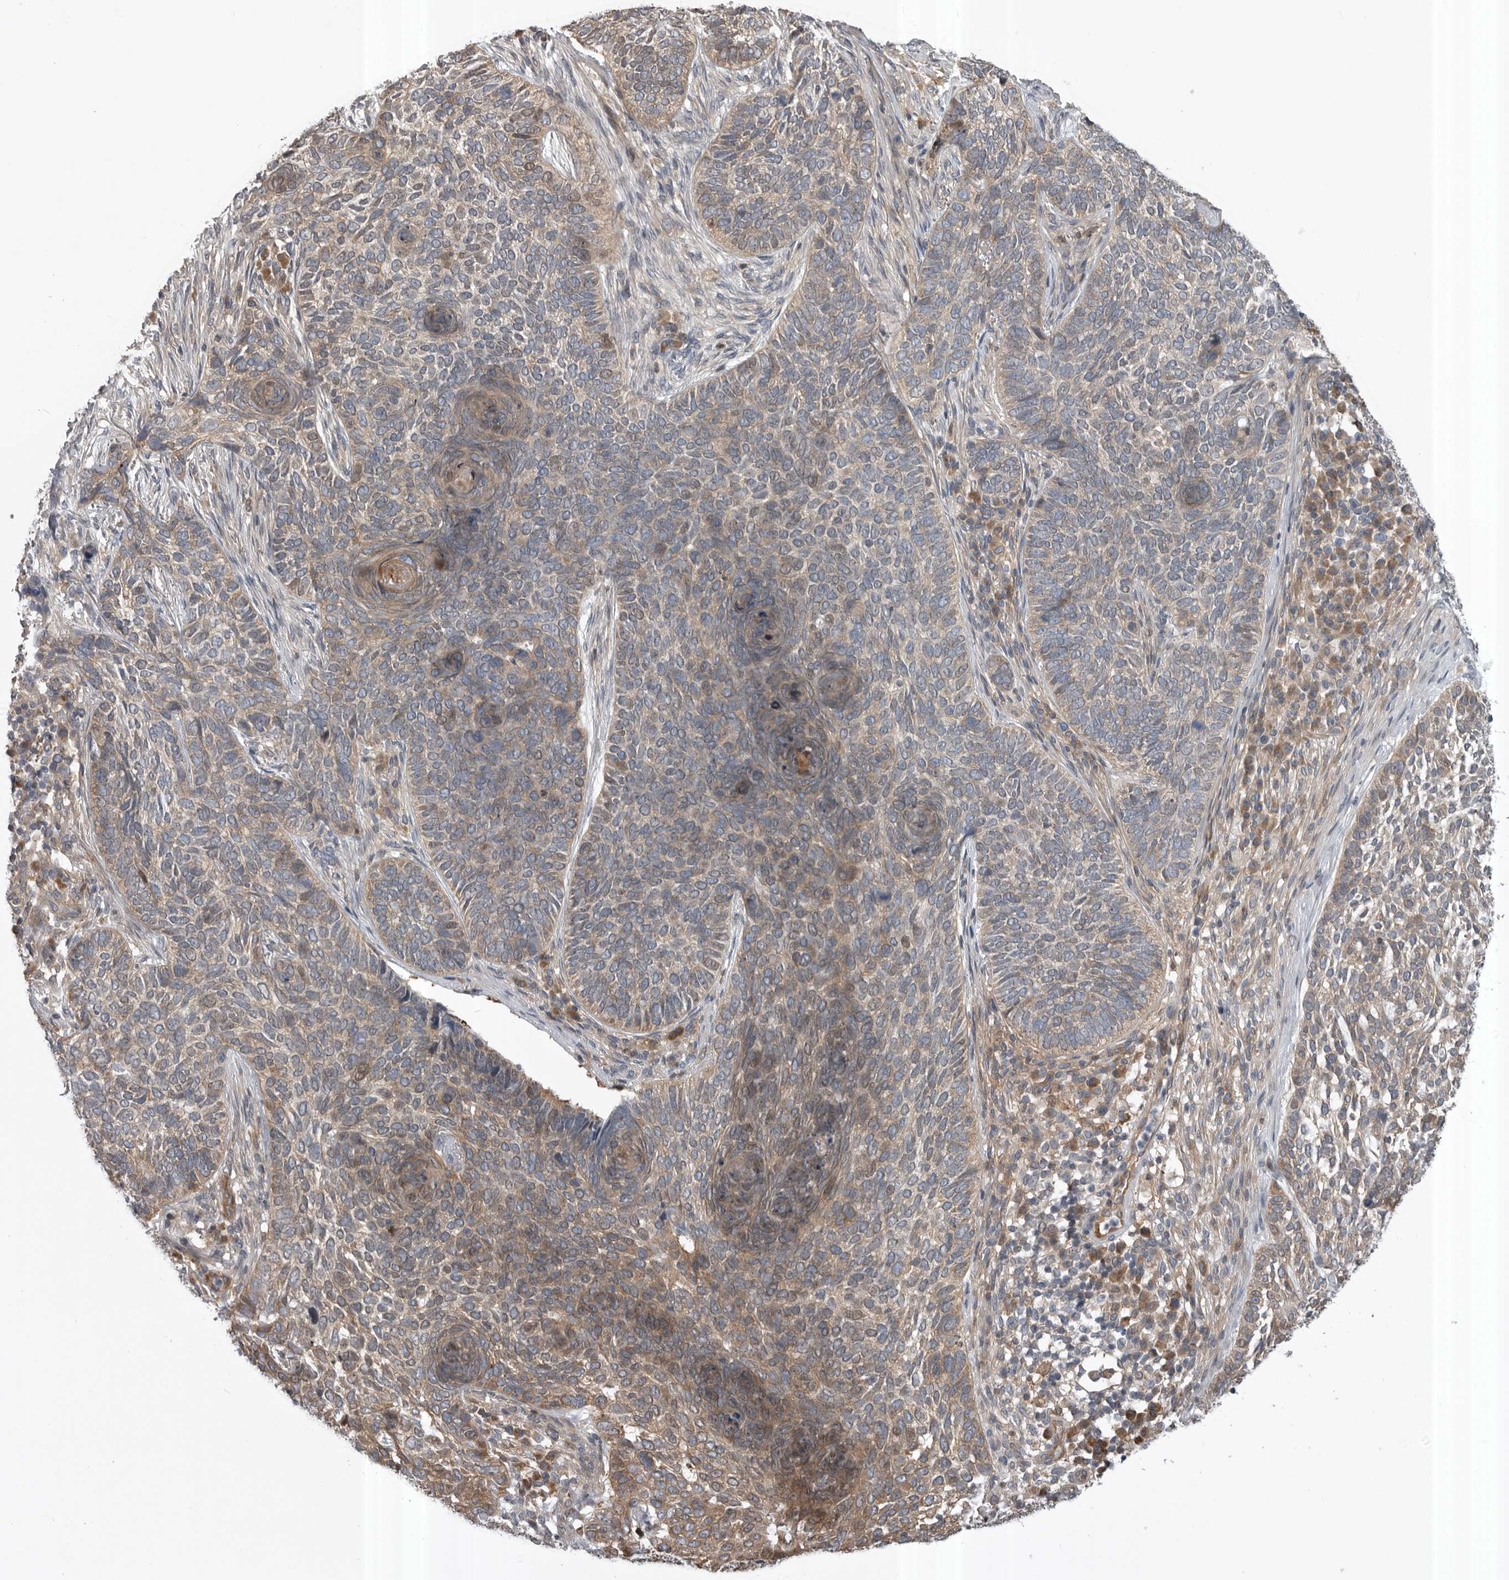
{"staining": {"intensity": "moderate", "quantity": "<25%", "location": "cytoplasmic/membranous"}, "tissue": "skin cancer", "cell_type": "Tumor cells", "image_type": "cancer", "snomed": [{"axis": "morphology", "description": "Basal cell carcinoma"}, {"axis": "topography", "description": "Skin"}], "caption": "Skin basal cell carcinoma stained for a protein reveals moderate cytoplasmic/membranous positivity in tumor cells.", "gene": "RAB3GAP2", "patient": {"sex": "female", "age": 64}}